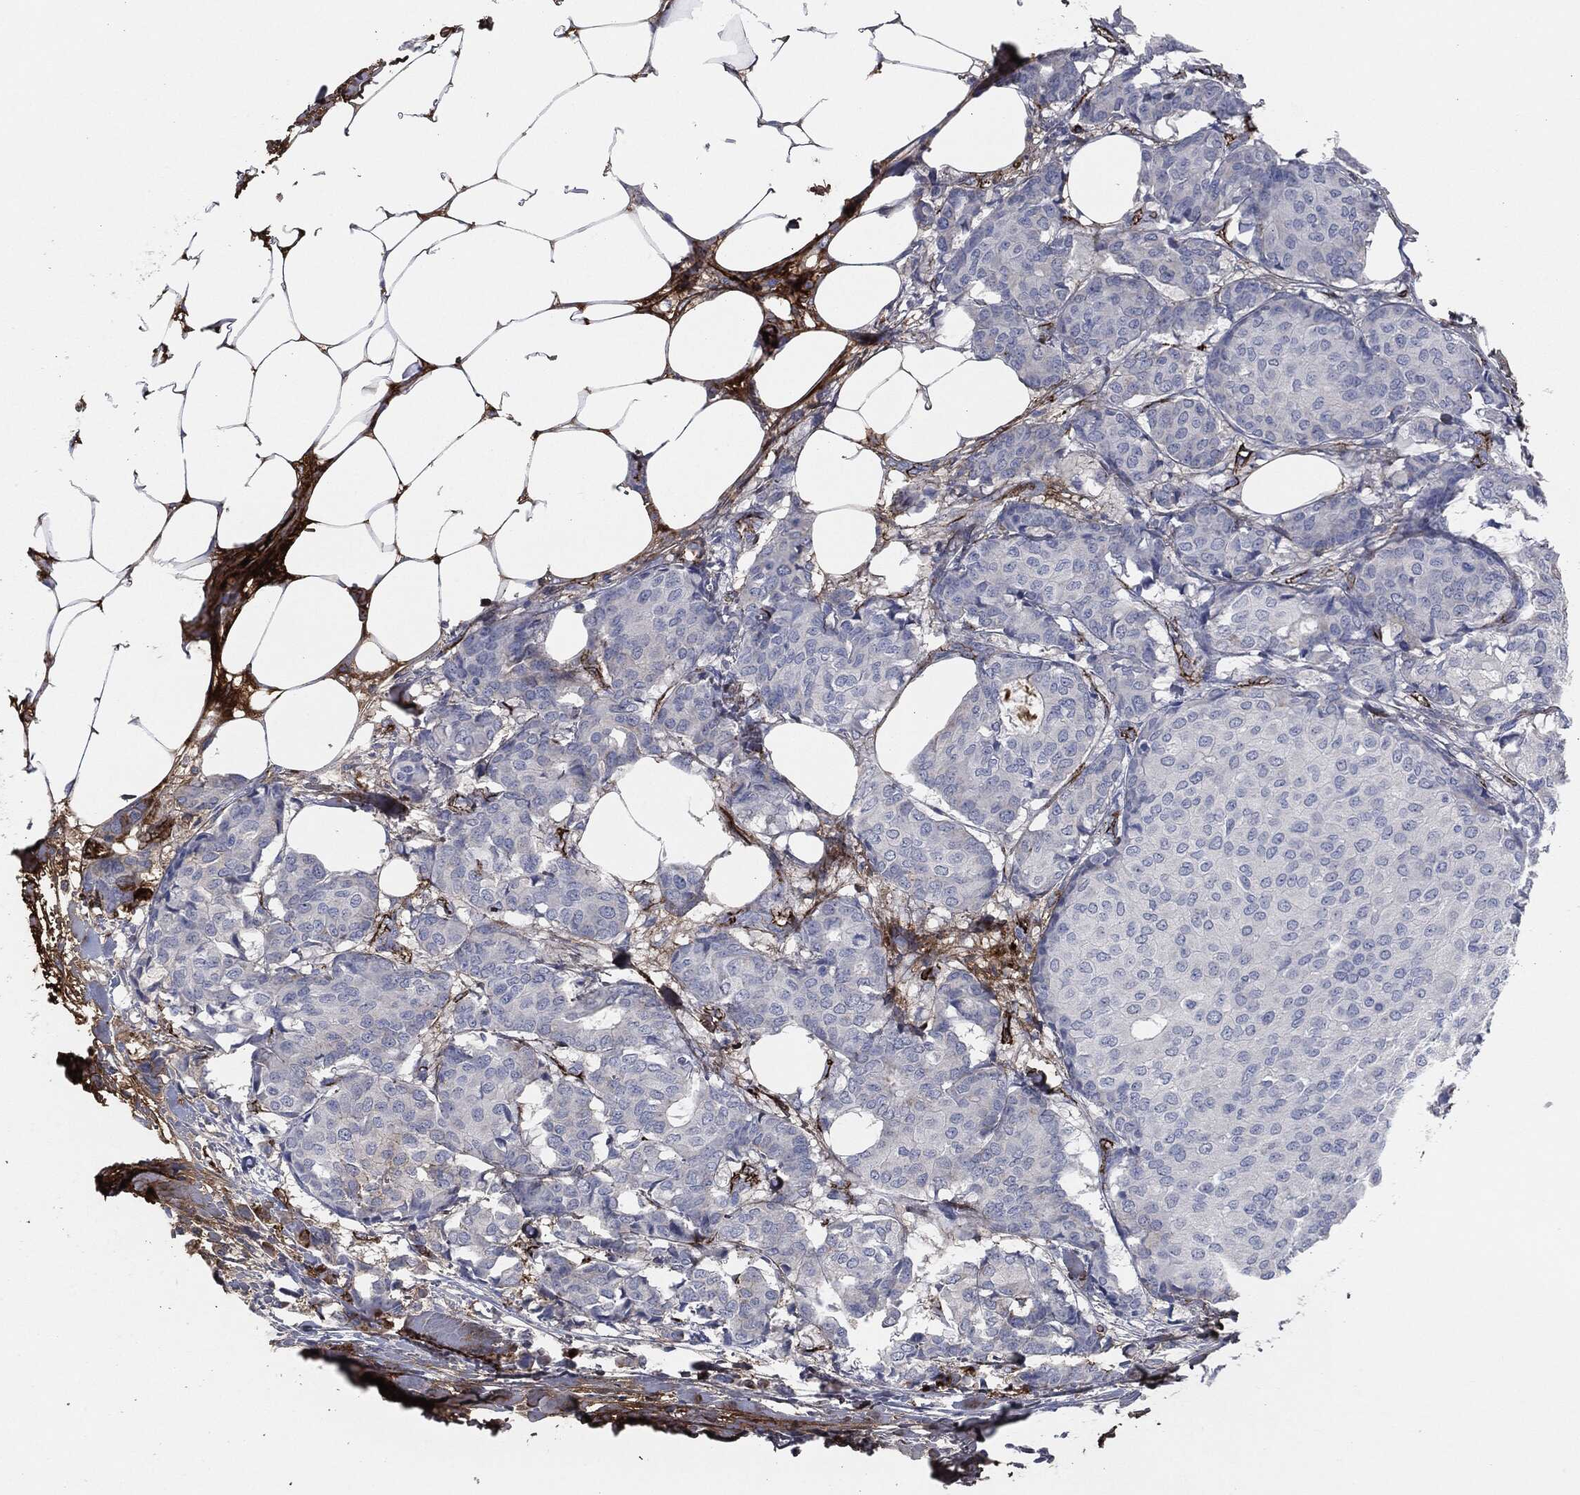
{"staining": {"intensity": "negative", "quantity": "none", "location": "none"}, "tissue": "breast cancer", "cell_type": "Tumor cells", "image_type": "cancer", "snomed": [{"axis": "morphology", "description": "Duct carcinoma"}, {"axis": "topography", "description": "Breast"}], "caption": "Infiltrating ductal carcinoma (breast) stained for a protein using immunohistochemistry displays no staining tumor cells.", "gene": "APOB", "patient": {"sex": "female", "age": 75}}